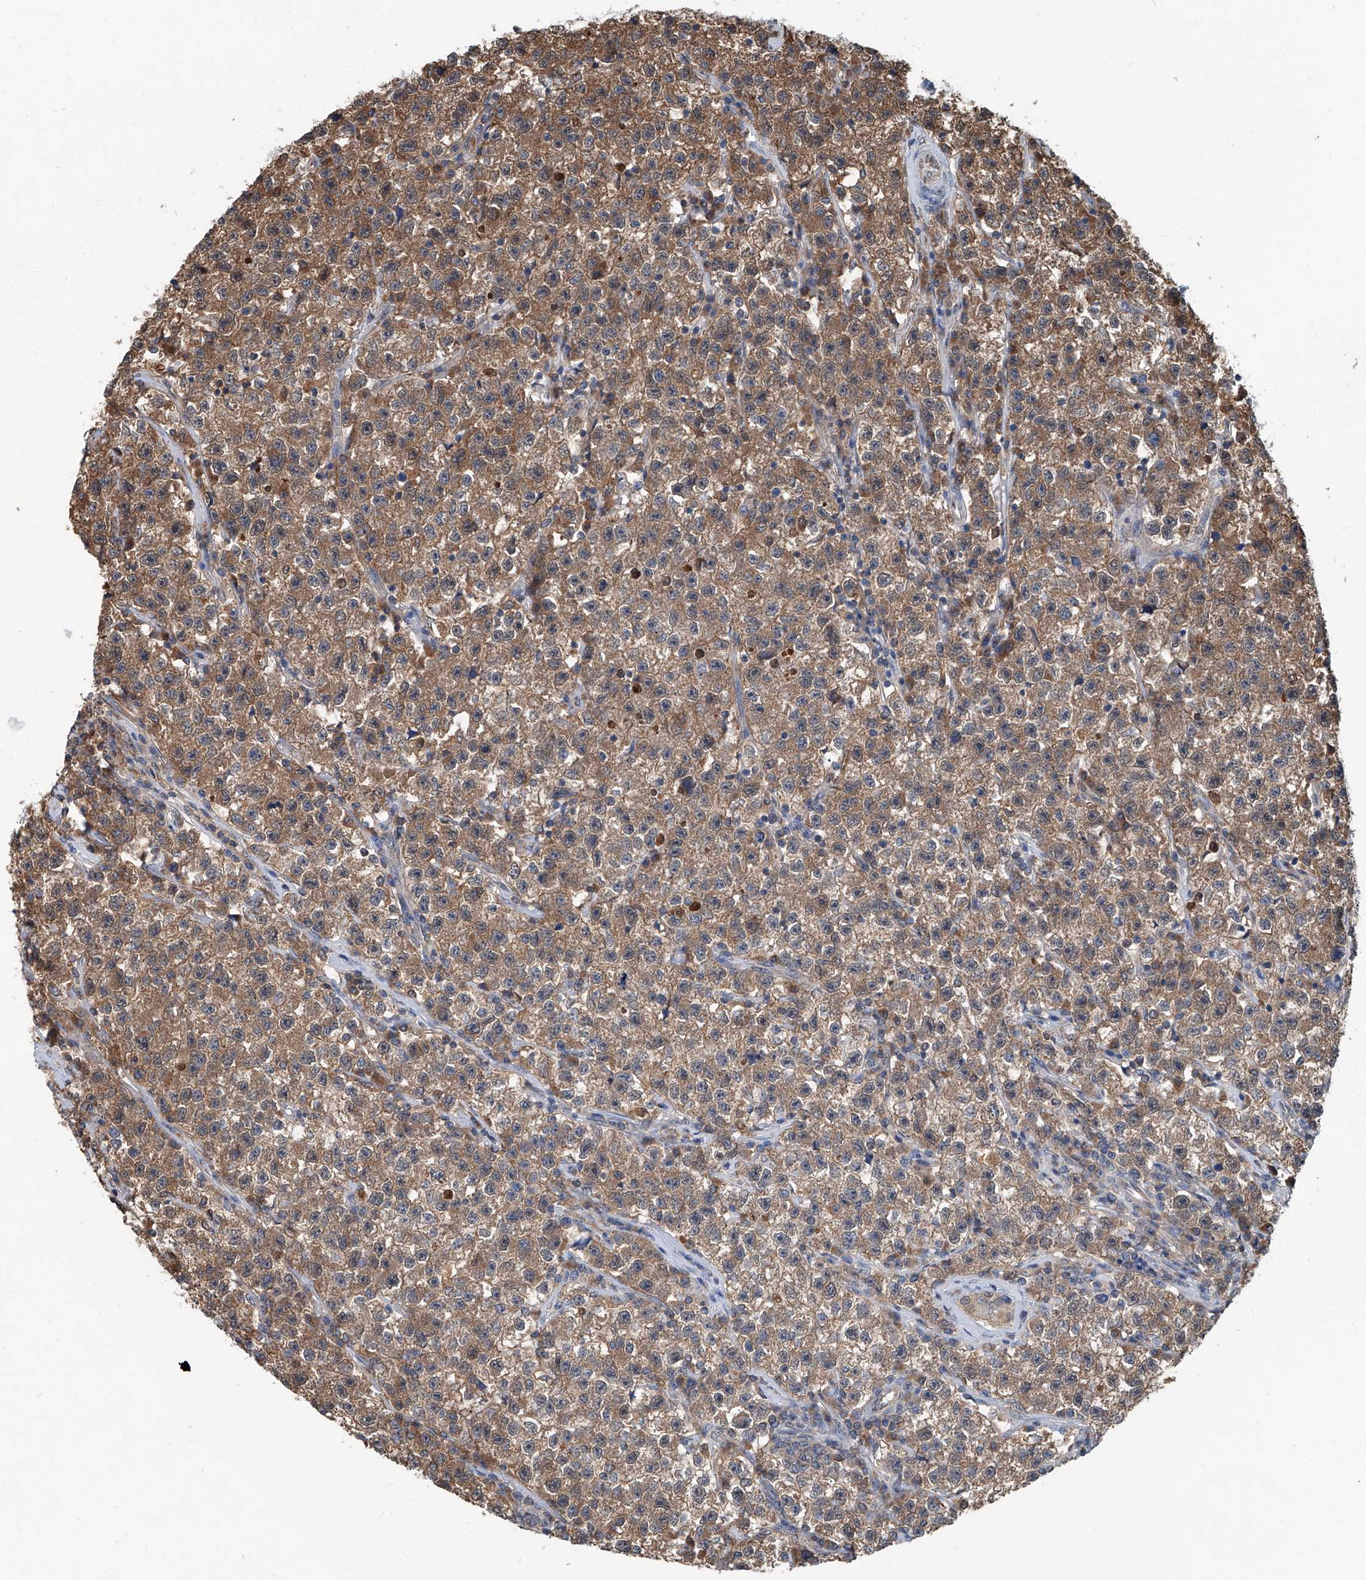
{"staining": {"intensity": "moderate", "quantity": ">75%", "location": "cytoplasmic/membranous"}, "tissue": "testis cancer", "cell_type": "Tumor cells", "image_type": "cancer", "snomed": [{"axis": "morphology", "description": "Seminoma, NOS"}, {"axis": "topography", "description": "Testis"}], "caption": "Testis cancer was stained to show a protein in brown. There is medium levels of moderate cytoplasmic/membranous expression in approximately >75% of tumor cells.", "gene": "CLK1", "patient": {"sex": "male", "age": 22}}